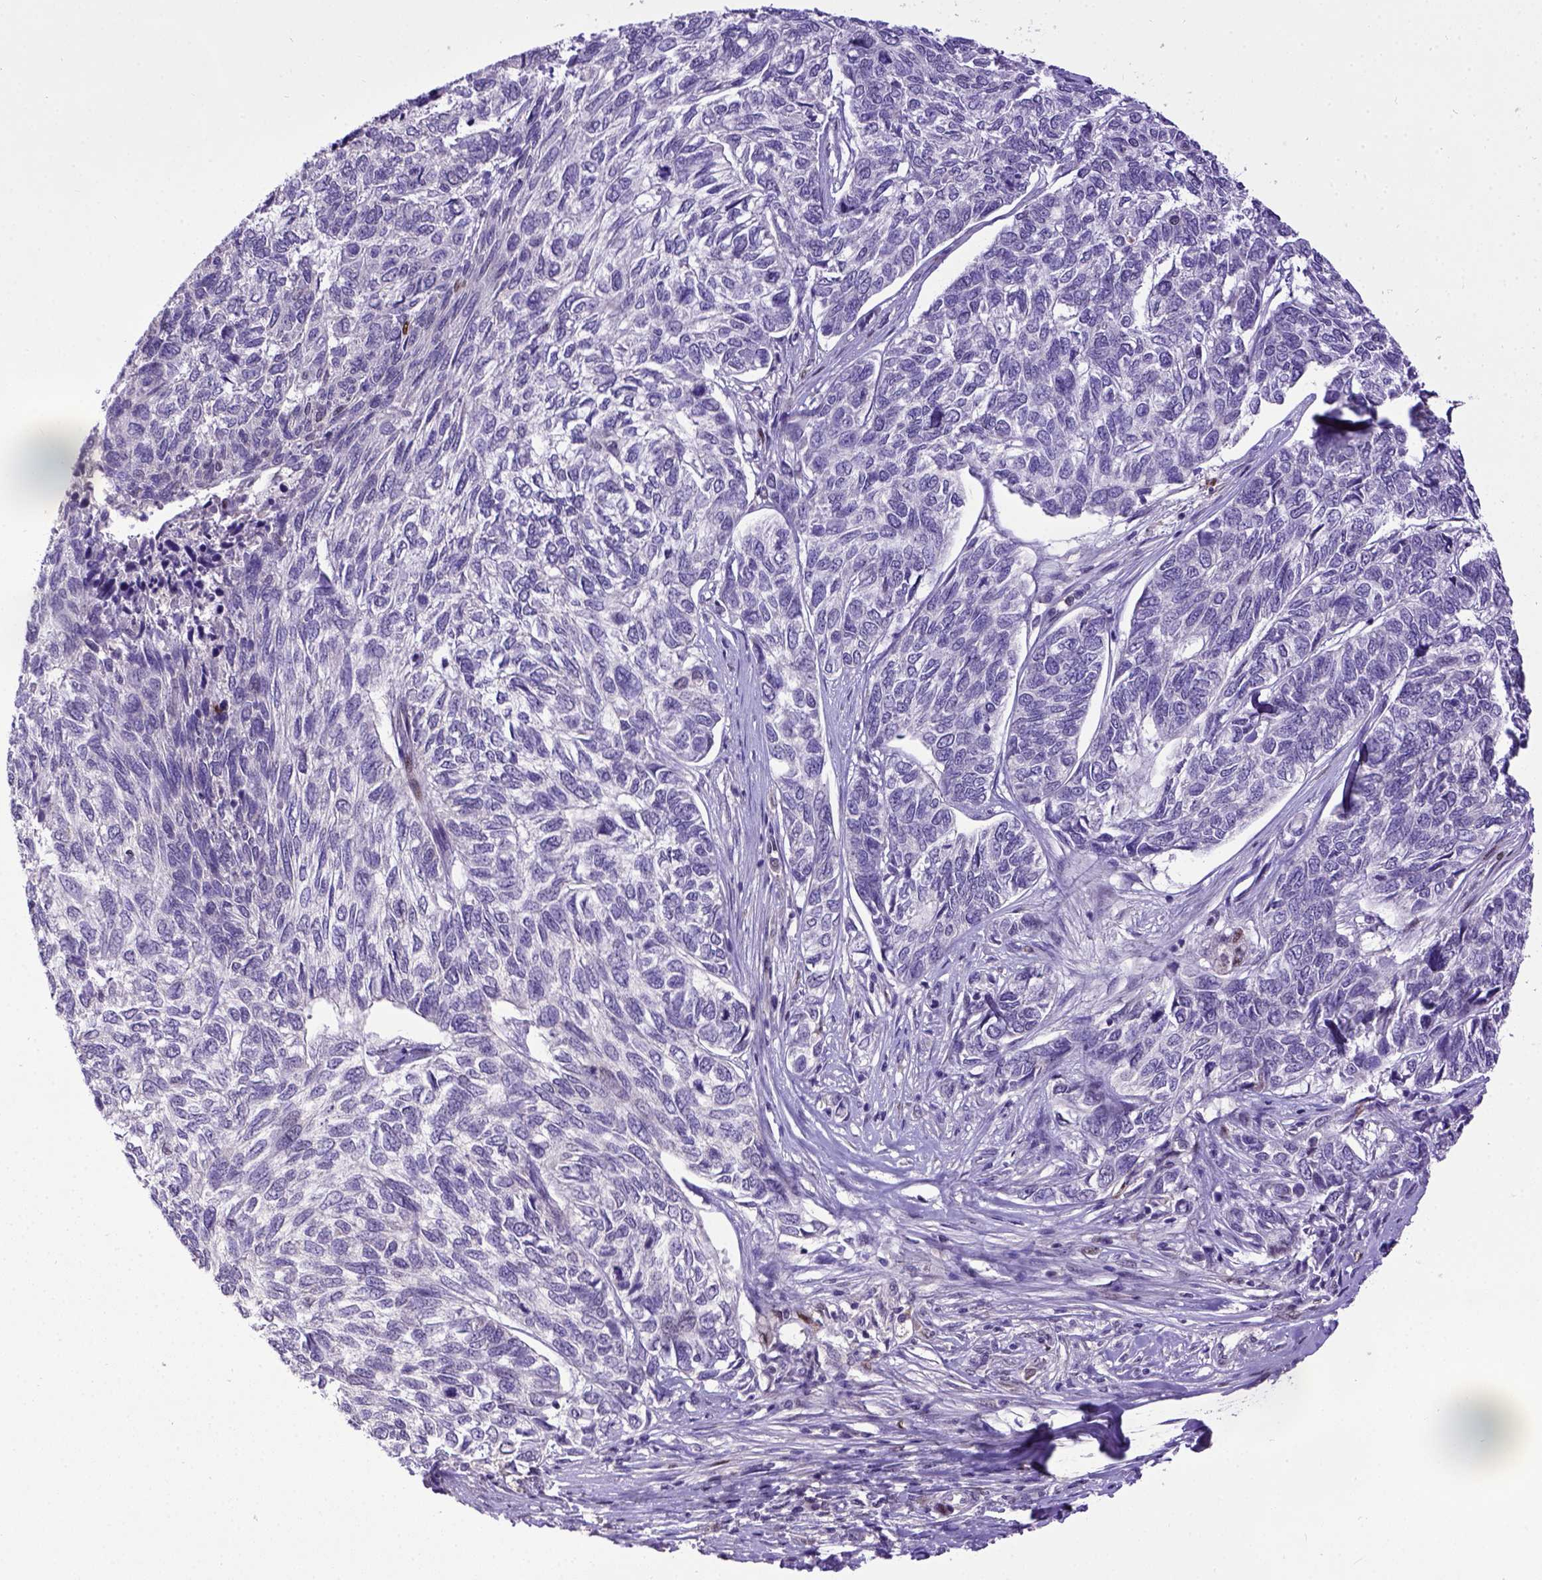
{"staining": {"intensity": "negative", "quantity": "none", "location": "none"}, "tissue": "skin cancer", "cell_type": "Tumor cells", "image_type": "cancer", "snomed": [{"axis": "morphology", "description": "Basal cell carcinoma"}, {"axis": "topography", "description": "Skin"}], "caption": "The micrograph displays no significant staining in tumor cells of skin cancer (basal cell carcinoma).", "gene": "CDKN1A", "patient": {"sex": "female", "age": 65}}